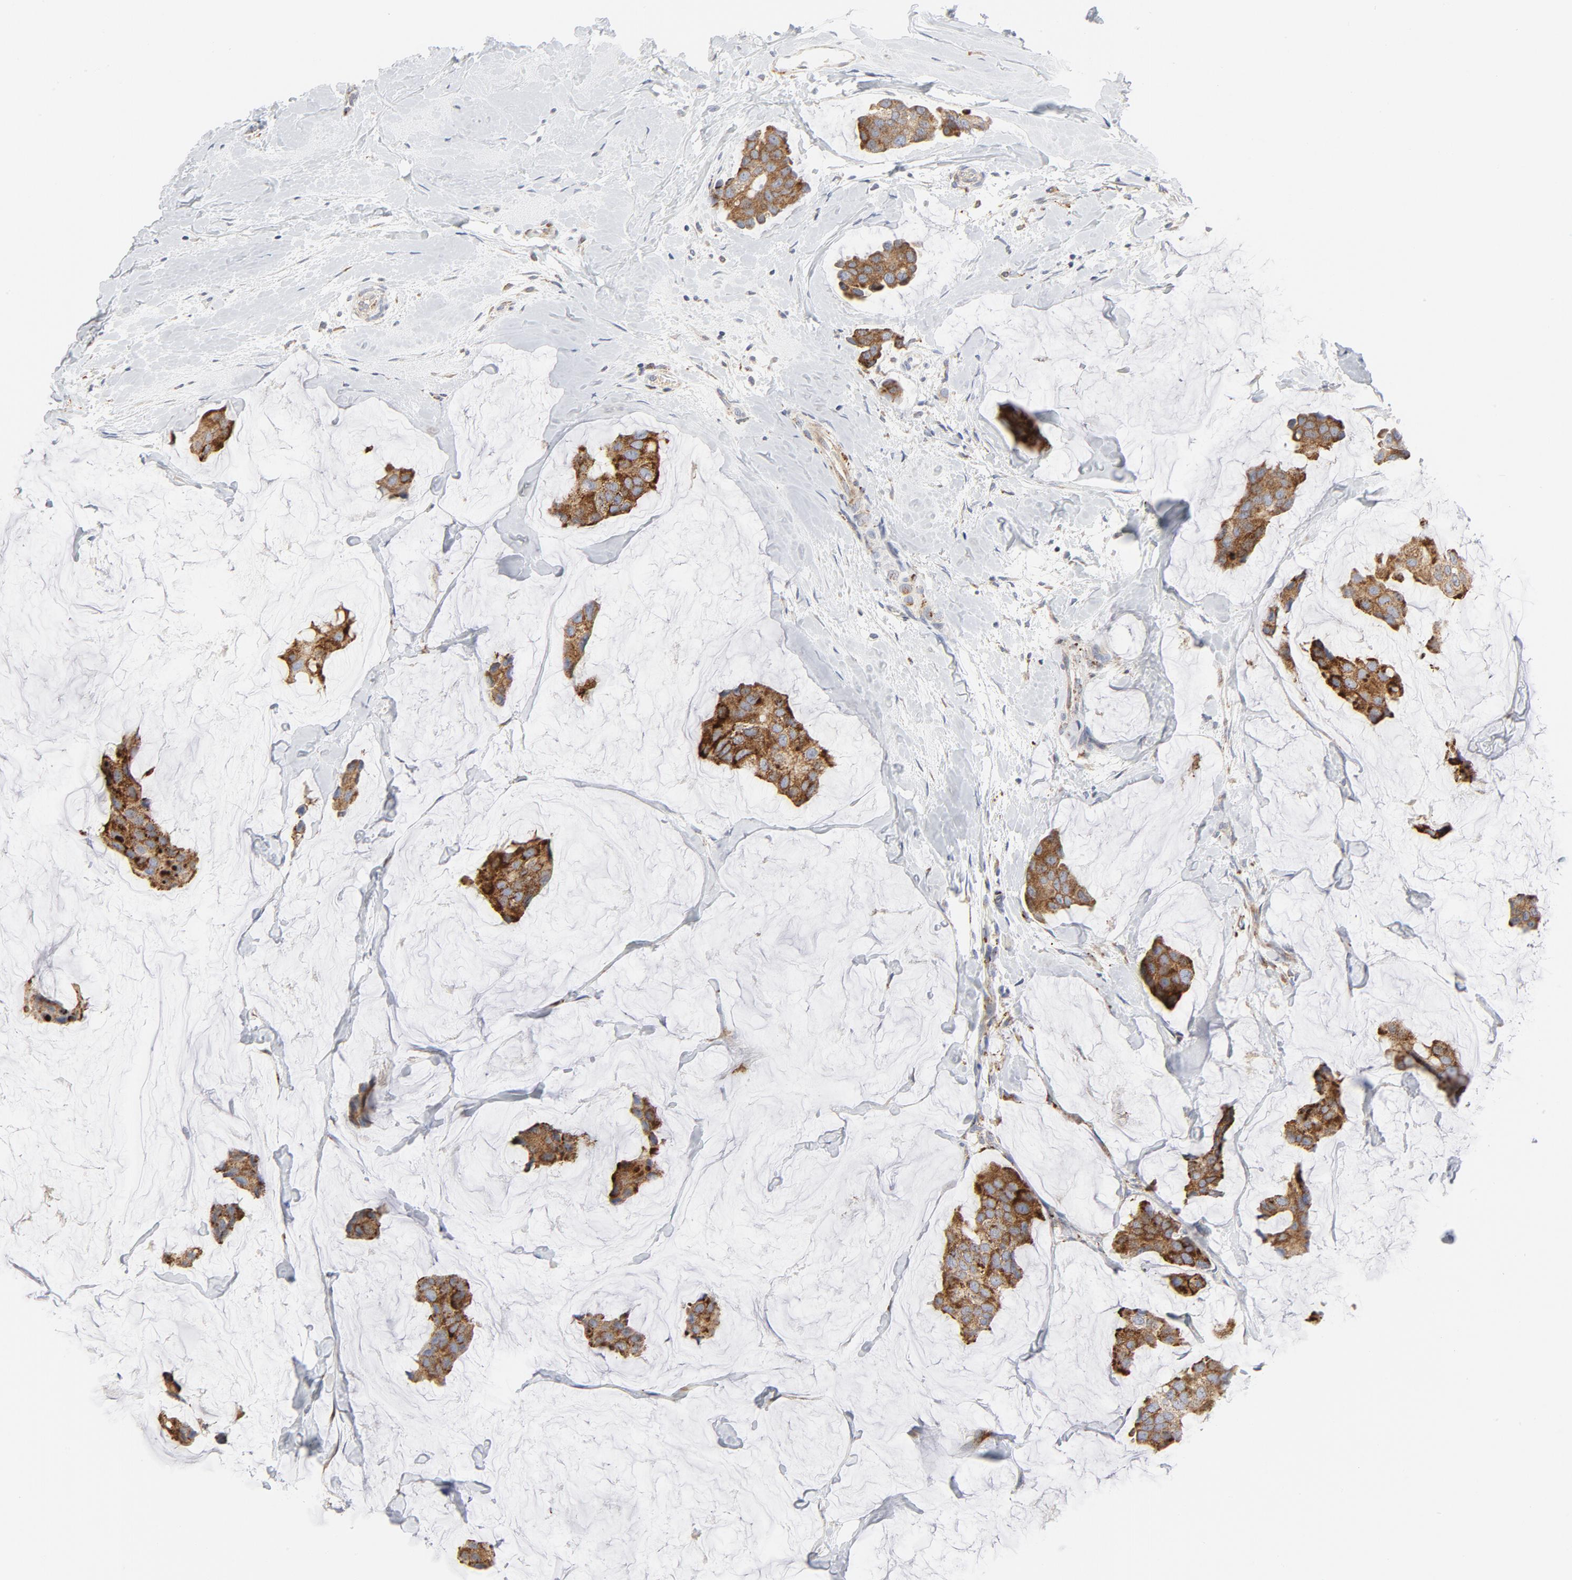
{"staining": {"intensity": "strong", "quantity": ">75%", "location": "cytoplasmic/membranous"}, "tissue": "breast cancer", "cell_type": "Tumor cells", "image_type": "cancer", "snomed": [{"axis": "morphology", "description": "Normal tissue, NOS"}, {"axis": "morphology", "description": "Duct carcinoma"}, {"axis": "topography", "description": "Breast"}], "caption": "A photomicrograph of human breast cancer stained for a protein reveals strong cytoplasmic/membranous brown staining in tumor cells. The staining is performed using DAB brown chromogen to label protein expression. The nuclei are counter-stained blue using hematoxylin.", "gene": "LRP6", "patient": {"sex": "female", "age": 50}}